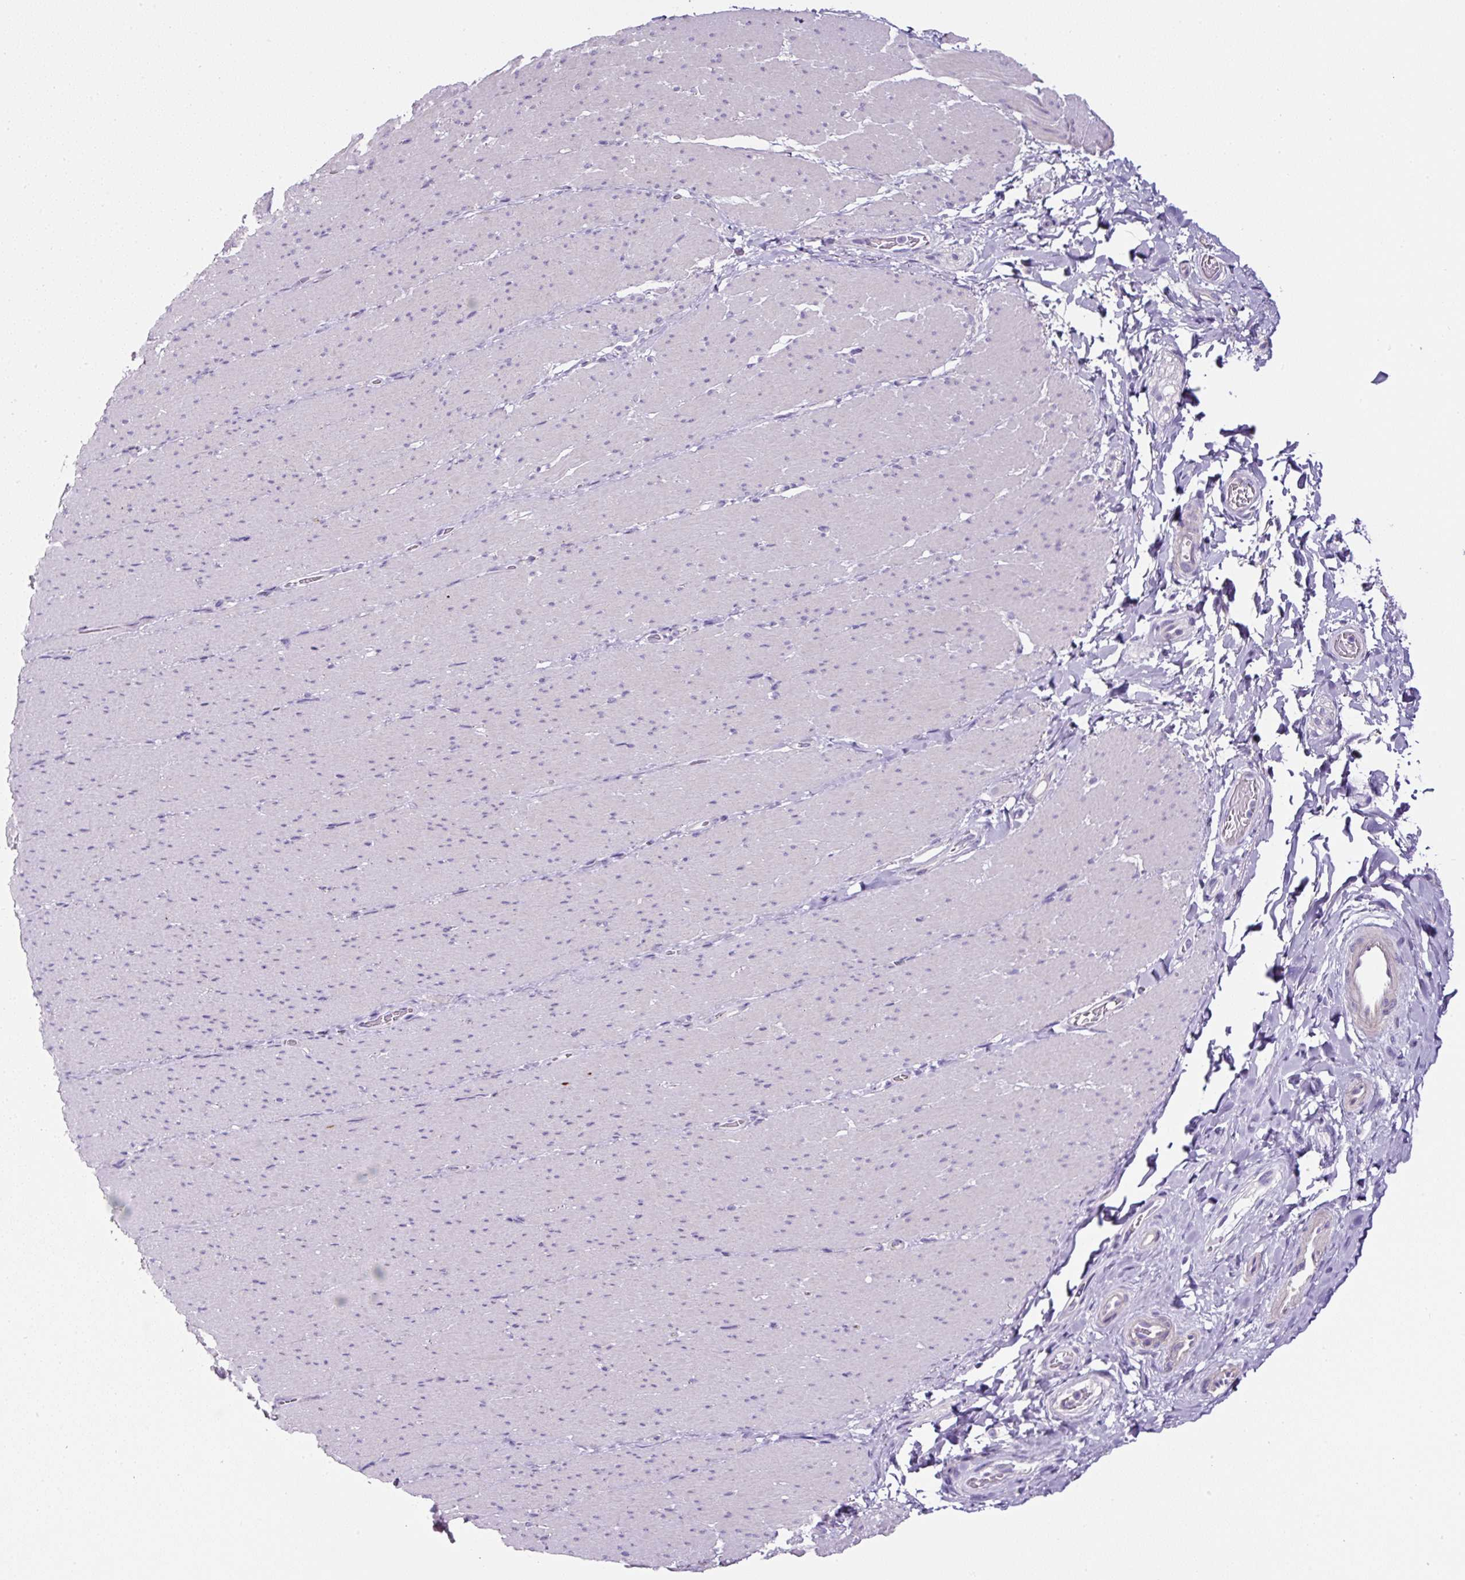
{"staining": {"intensity": "negative", "quantity": "none", "location": "none"}, "tissue": "smooth muscle", "cell_type": "Smooth muscle cells", "image_type": "normal", "snomed": [{"axis": "morphology", "description": "Normal tissue, NOS"}, {"axis": "topography", "description": "Smooth muscle"}, {"axis": "topography", "description": "Rectum"}], "caption": "This is a photomicrograph of IHC staining of benign smooth muscle, which shows no staining in smooth muscle cells.", "gene": "OR14A2", "patient": {"sex": "male", "age": 53}}